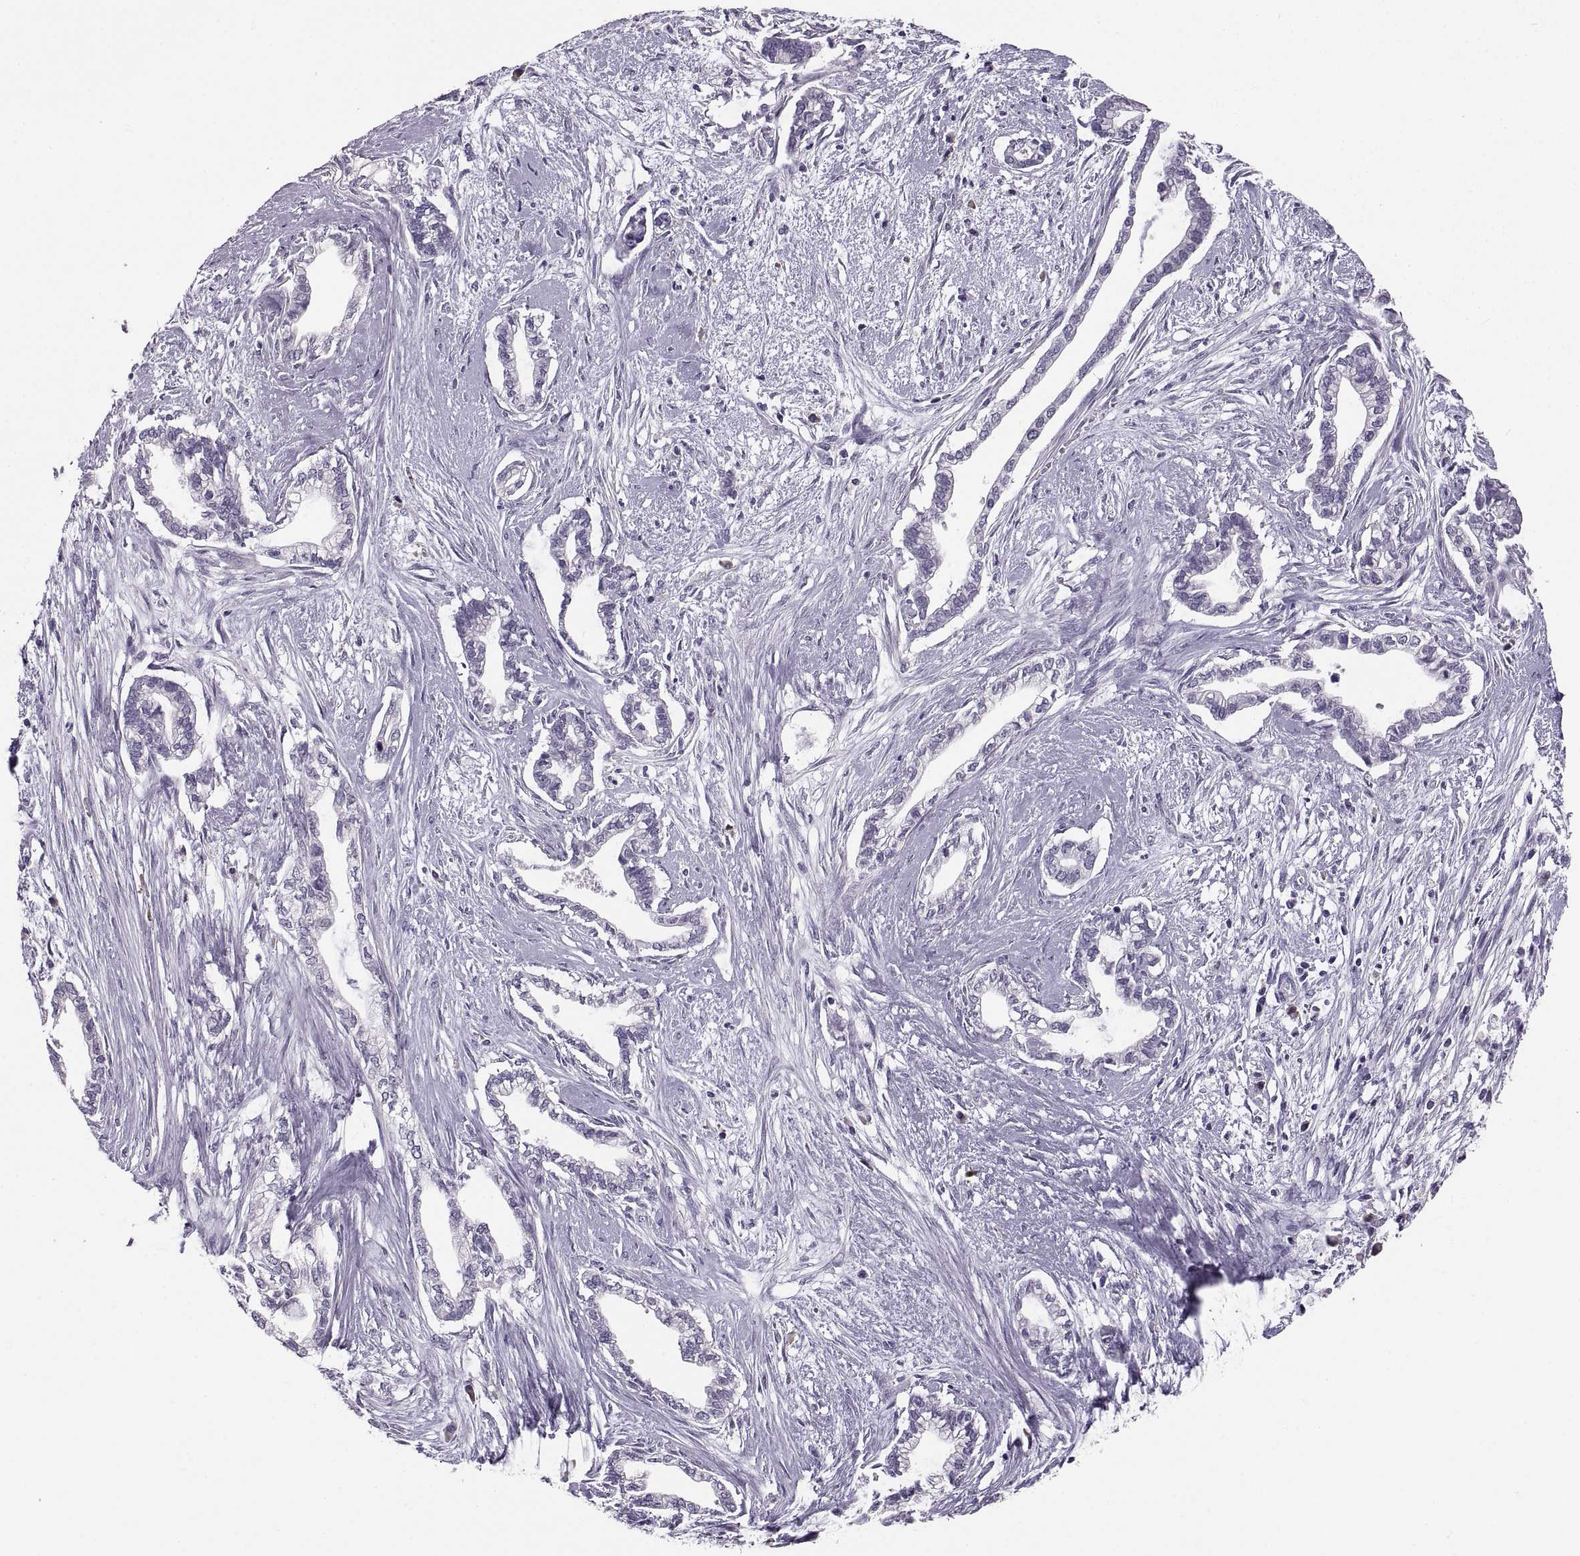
{"staining": {"intensity": "negative", "quantity": "none", "location": "none"}, "tissue": "cervical cancer", "cell_type": "Tumor cells", "image_type": "cancer", "snomed": [{"axis": "morphology", "description": "Adenocarcinoma, NOS"}, {"axis": "topography", "description": "Cervix"}], "caption": "The immunohistochemistry image has no significant staining in tumor cells of cervical adenocarcinoma tissue. (DAB (3,3'-diaminobenzidine) immunohistochemistry (IHC) with hematoxylin counter stain).", "gene": "MAGEB18", "patient": {"sex": "female", "age": 62}}